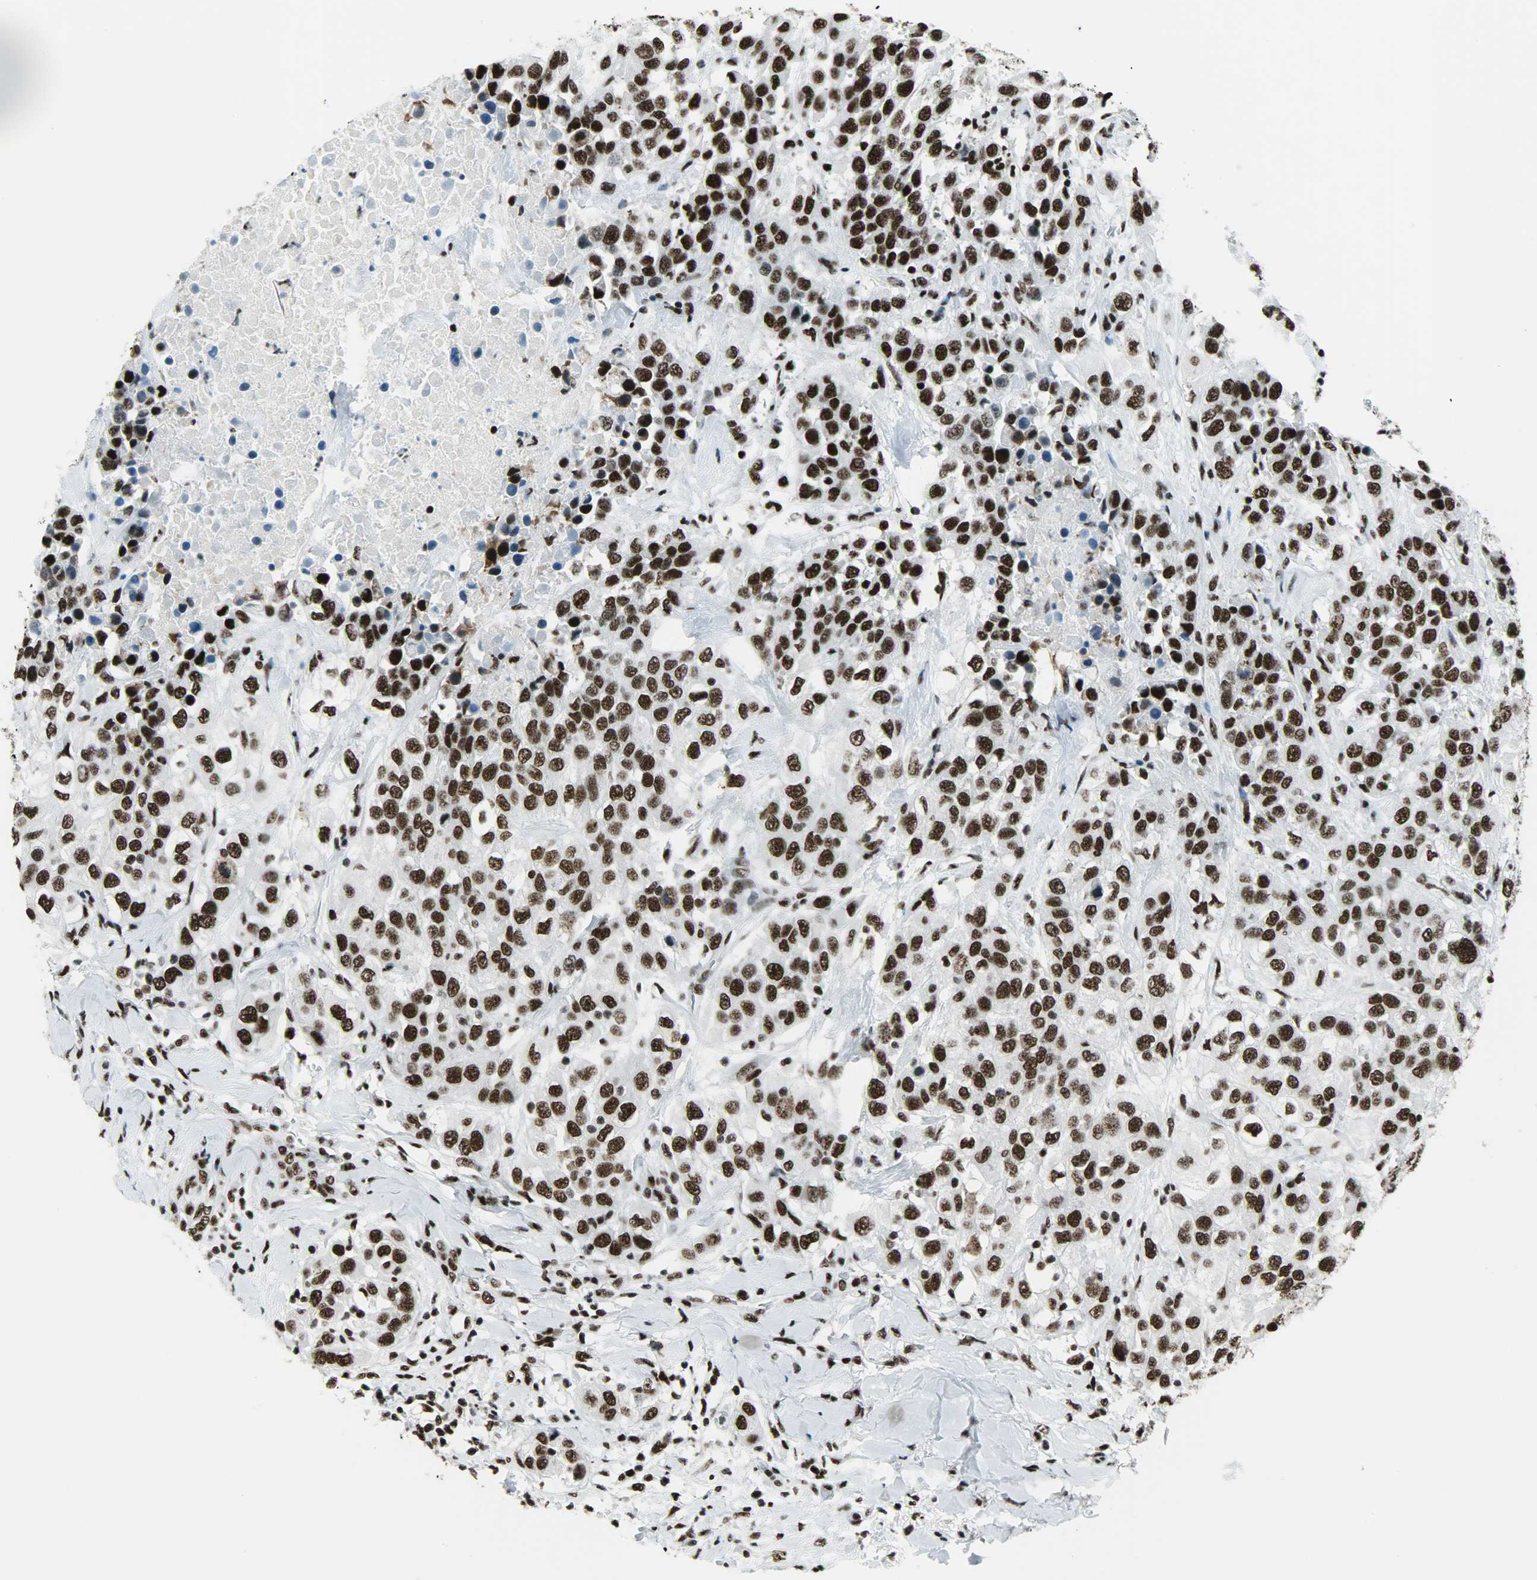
{"staining": {"intensity": "strong", "quantity": ">75%", "location": "nuclear"}, "tissue": "urothelial cancer", "cell_type": "Tumor cells", "image_type": "cancer", "snomed": [{"axis": "morphology", "description": "Urothelial carcinoma, High grade"}, {"axis": "topography", "description": "Urinary bladder"}], "caption": "Immunohistochemistry (IHC) photomicrograph of neoplastic tissue: high-grade urothelial carcinoma stained using IHC exhibits high levels of strong protein expression localized specifically in the nuclear of tumor cells, appearing as a nuclear brown color.", "gene": "SNRPA", "patient": {"sex": "female", "age": 80}}